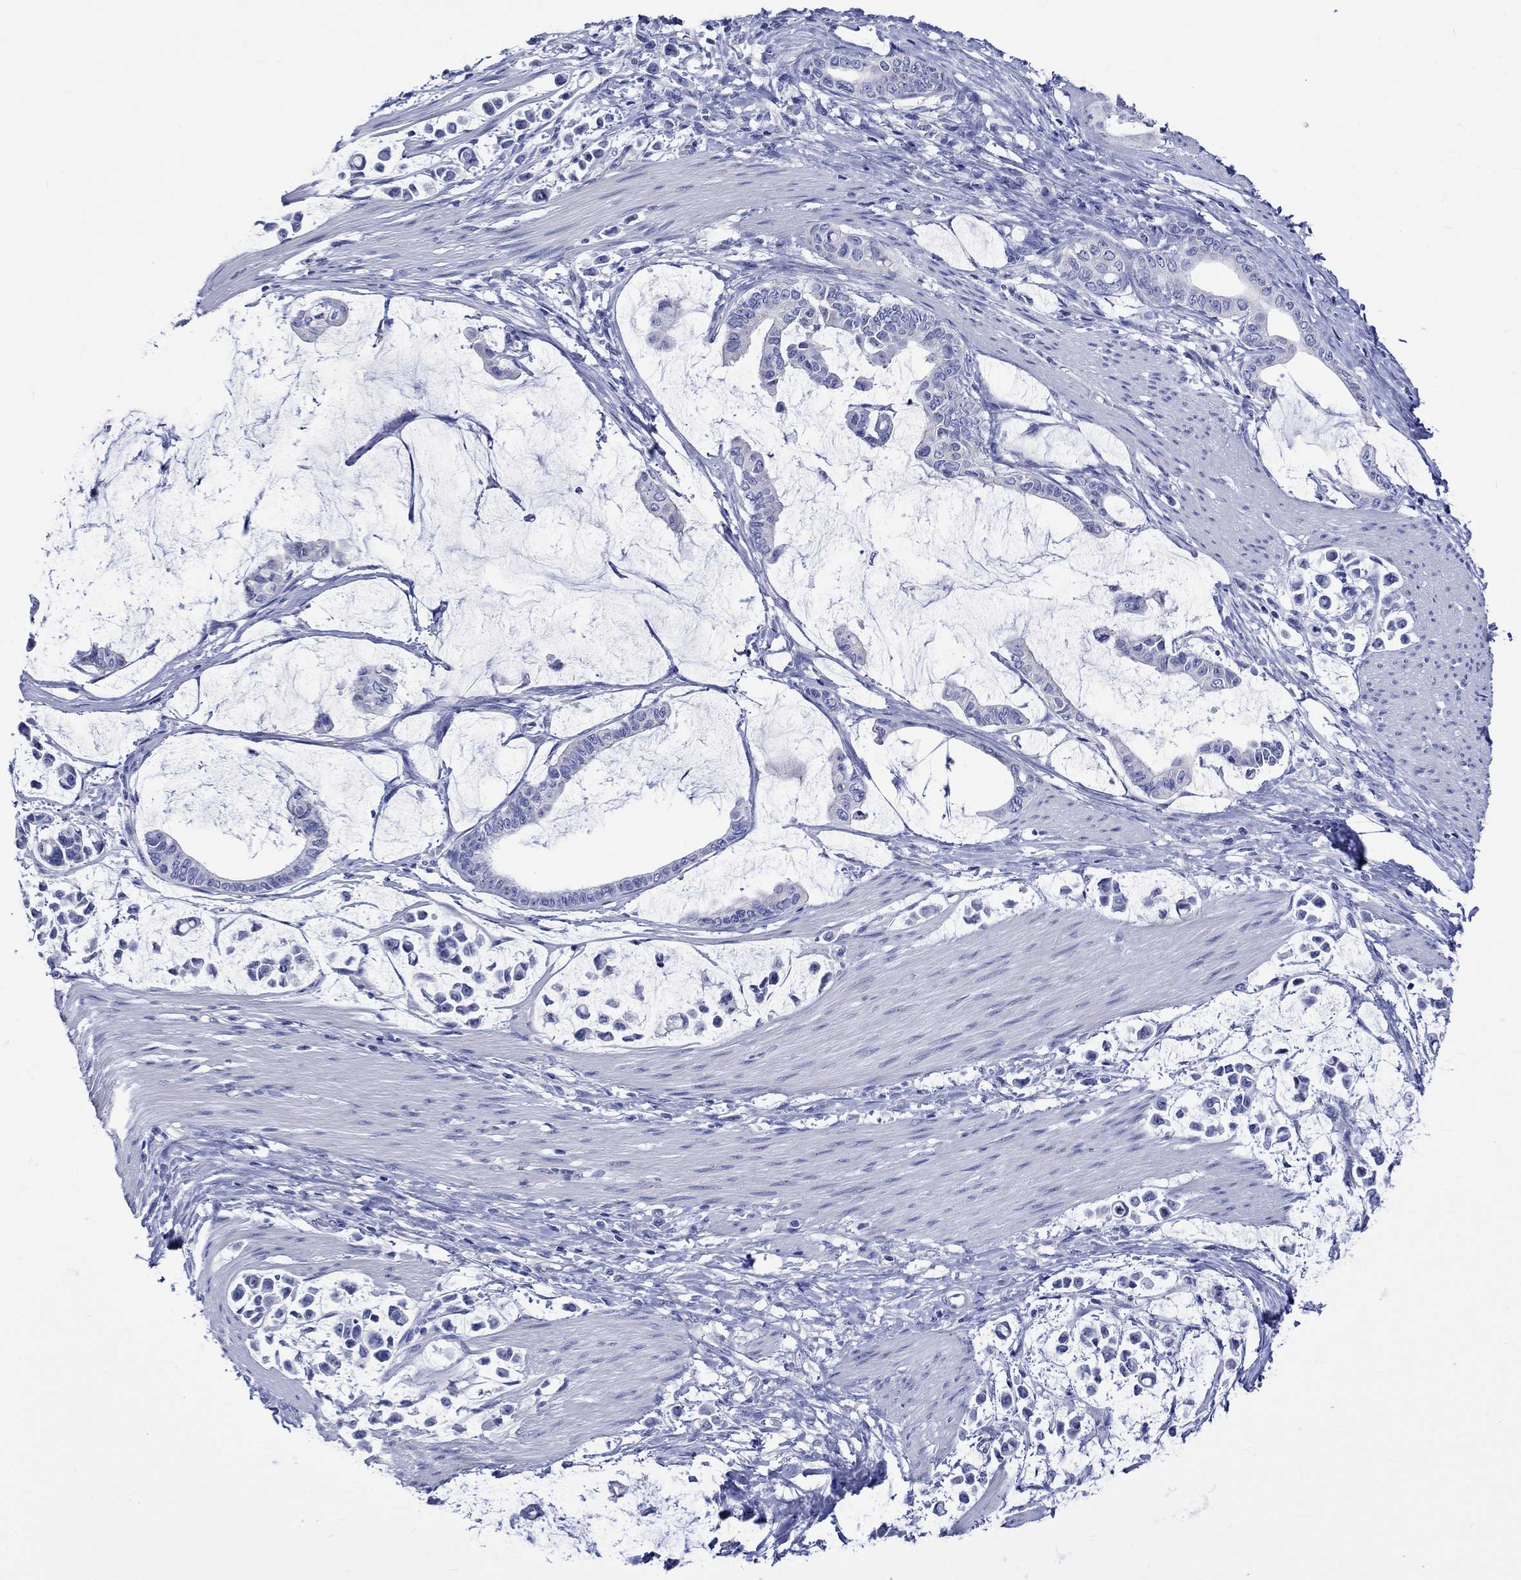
{"staining": {"intensity": "negative", "quantity": "none", "location": "none"}, "tissue": "stomach cancer", "cell_type": "Tumor cells", "image_type": "cancer", "snomed": [{"axis": "morphology", "description": "Adenocarcinoma, NOS"}, {"axis": "topography", "description": "Stomach"}], "caption": "Tumor cells are negative for protein expression in human stomach cancer.", "gene": "HARBI1", "patient": {"sex": "male", "age": 82}}